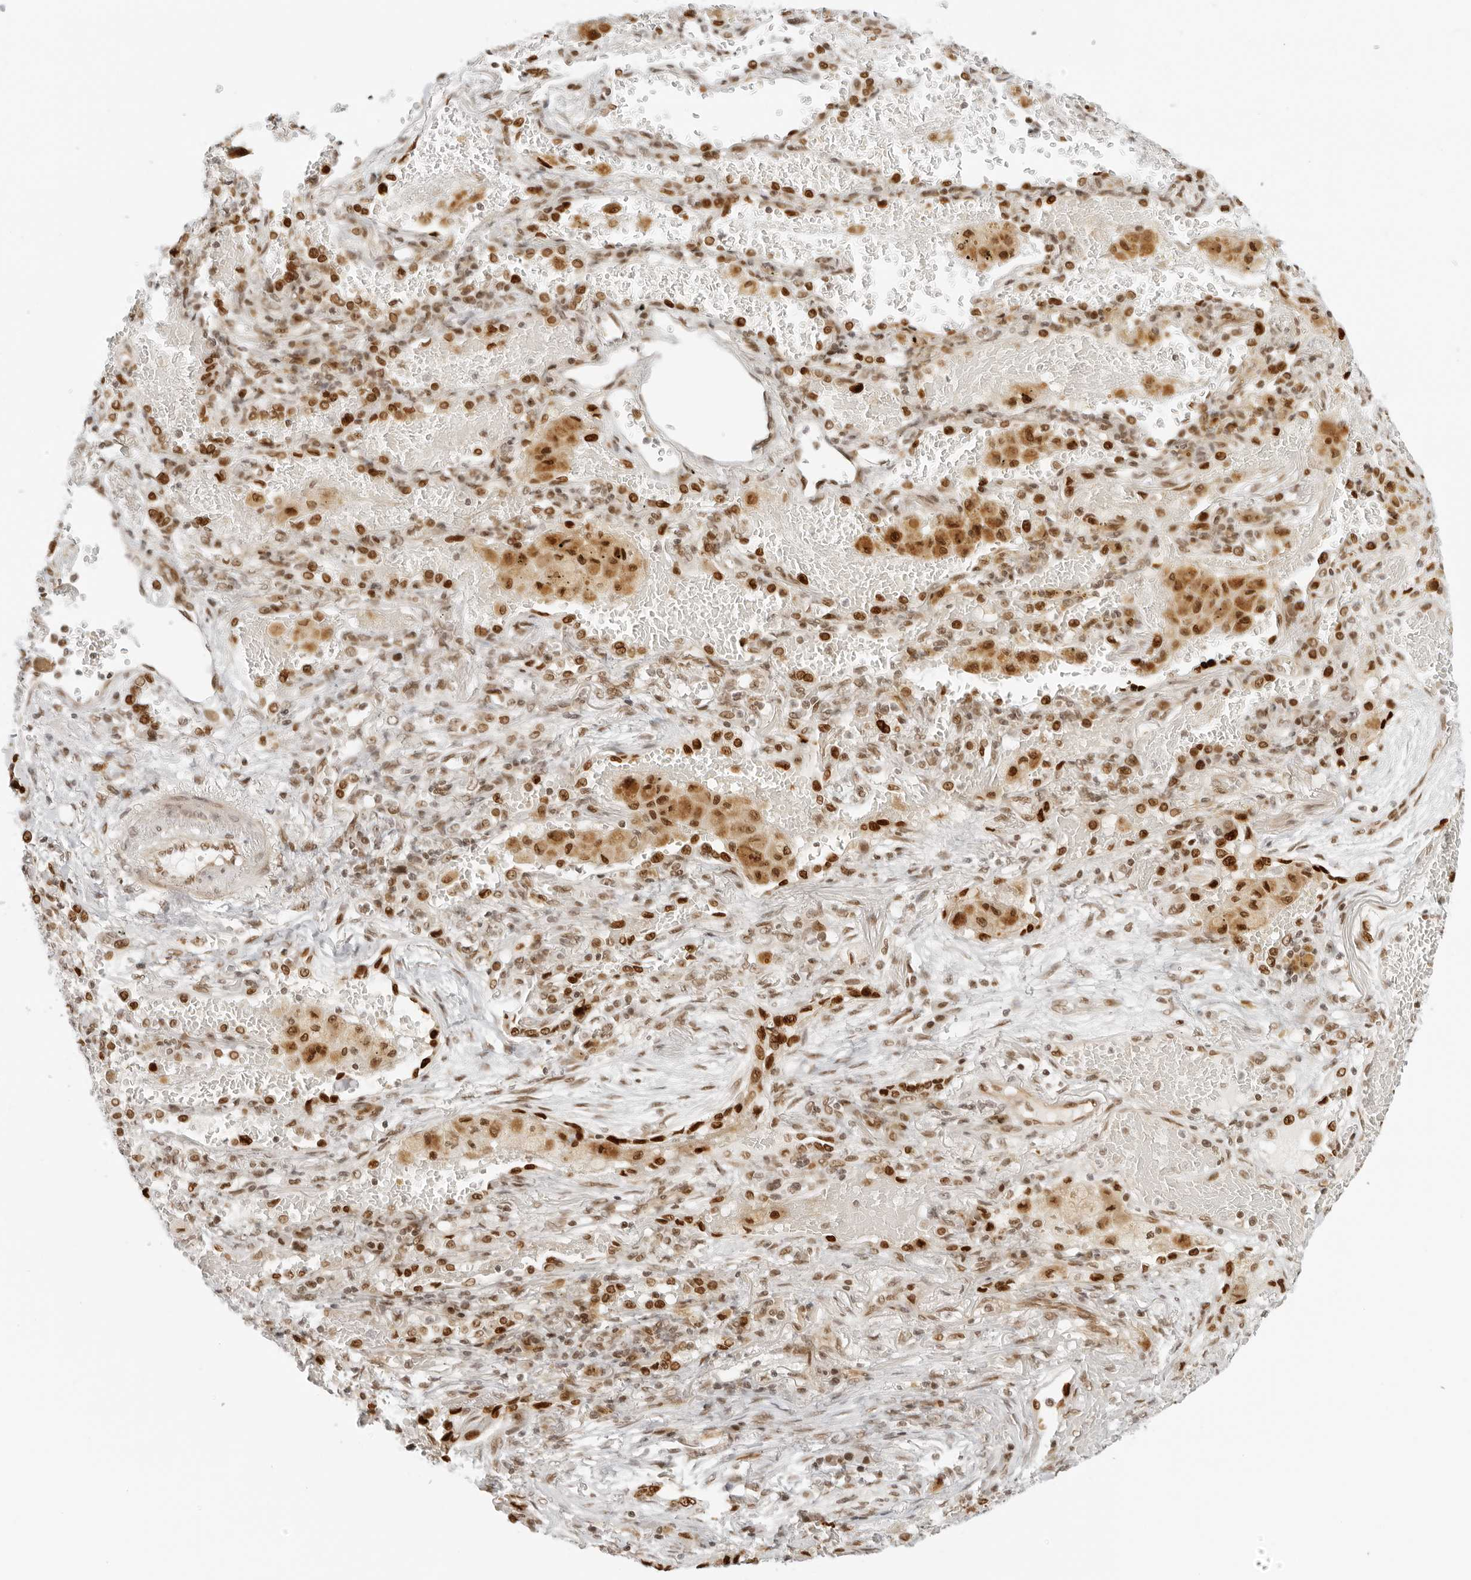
{"staining": {"intensity": "moderate", "quantity": ">75%", "location": "nuclear"}, "tissue": "lung cancer", "cell_type": "Tumor cells", "image_type": "cancer", "snomed": [{"axis": "morphology", "description": "Squamous cell carcinoma, NOS"}, {"axis": "topography", "description": "Lung"}], "caption": "Protein expression analysis of lung squamous cell carcinoma demonstrates moderate nuclear expression in about >75% of tumor cells.", "gene": "RCC1", "patient": {"sex": "male", "age": 61}}